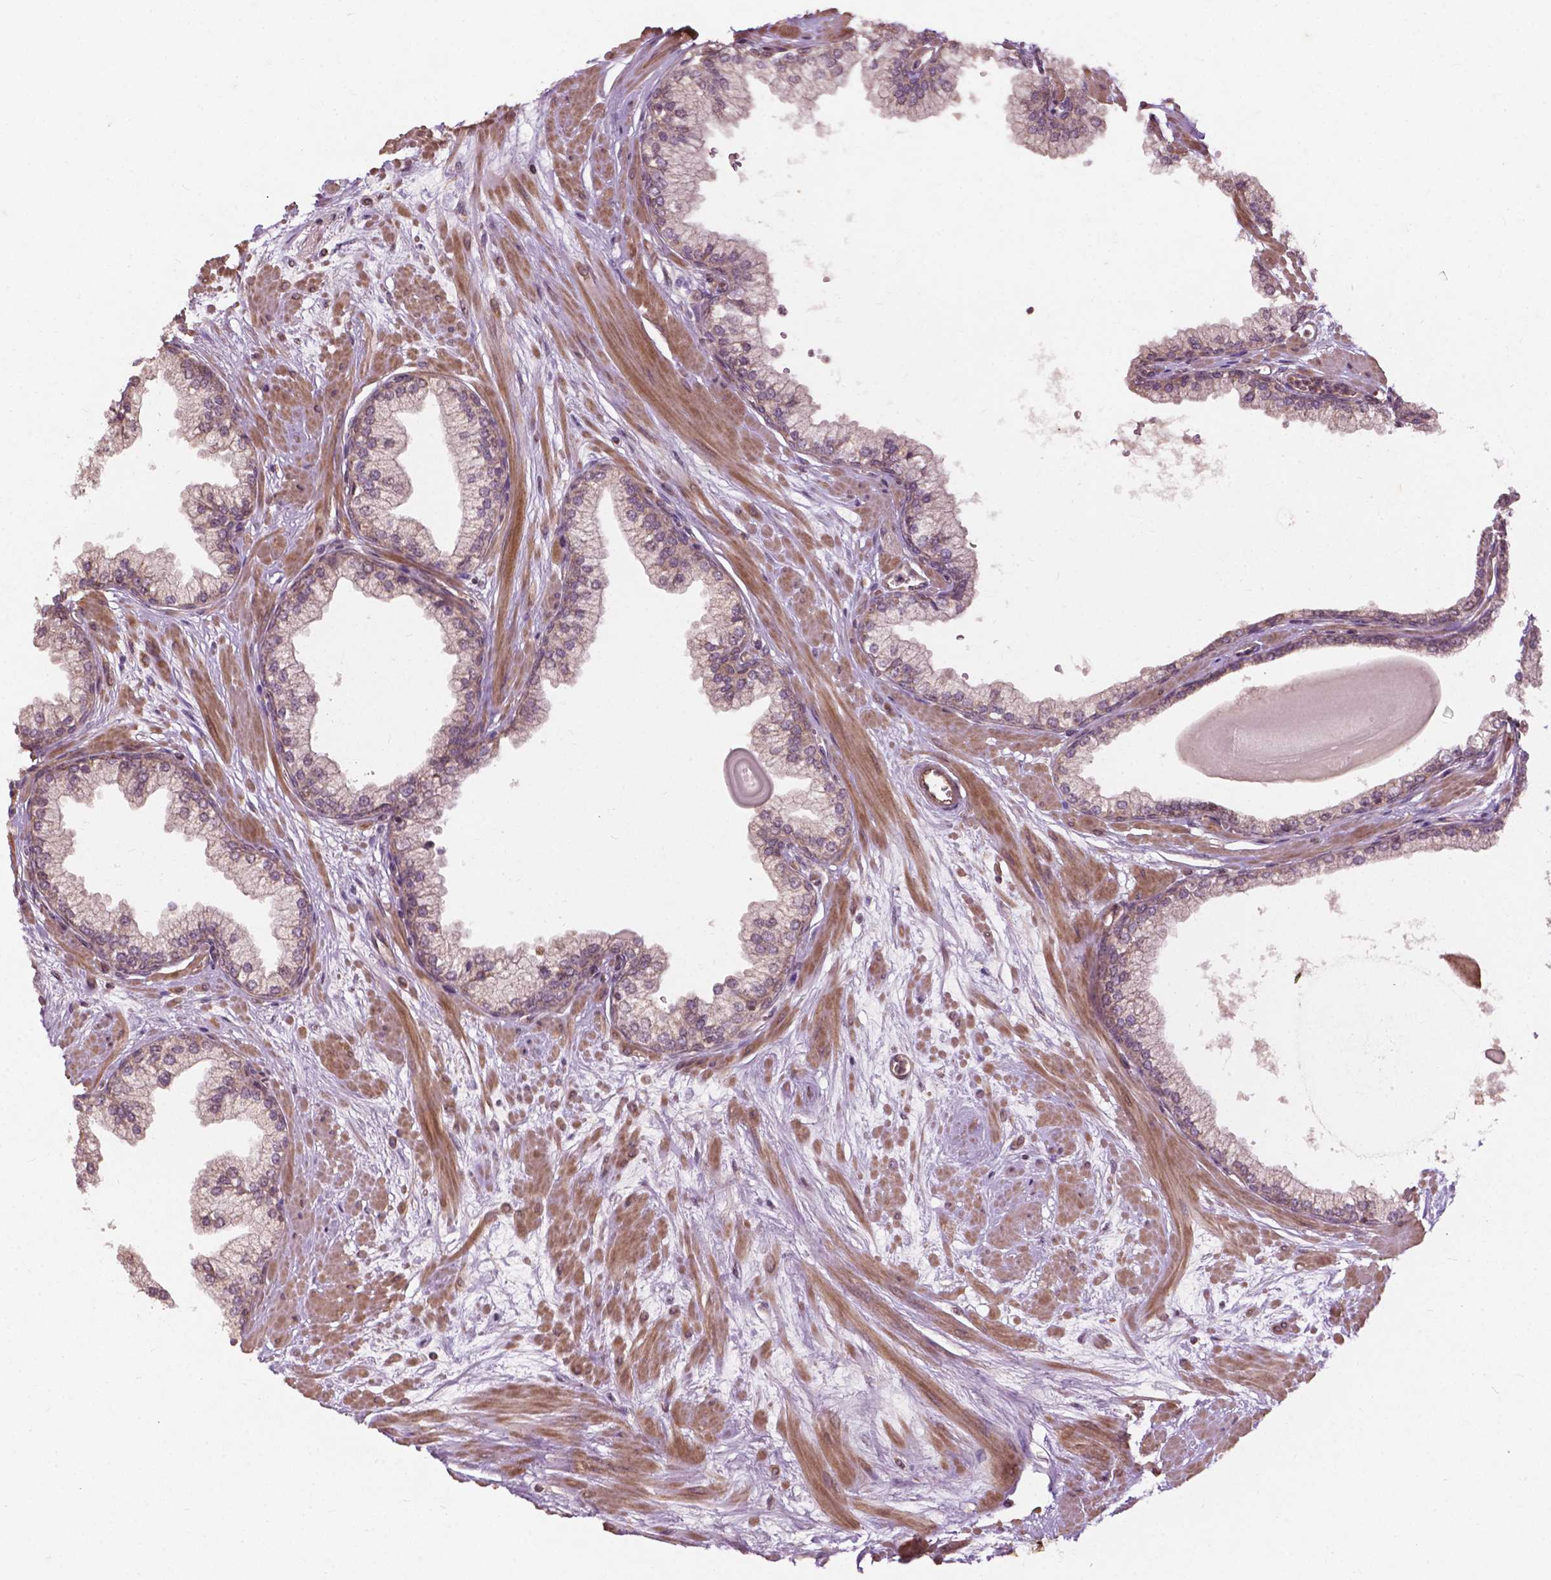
{"staining": {"intensity": "moderate", "quantity": "25%-75%", "location": "cytoplasmic/membranous"}, "tissue": "prostate", "cell_type": "Glandular cells", "image_type": "normal", "snomed": [{"axis": "morphology", "description": "Normal tissue, NOS"}, {"axis": "topography", "description": "Prostate"}, {"axis": "topography", "description": "Peripheral nerve tissue"}], "caption": "High-magnification brightfield microscopy of normal prostate stained with DAB (3,3'-diaminobenzidine) (brown) and counterstained with hematoxylin (blue). glandular cells exhibit moderate cytoplasmic/membranous positivity is appreciated in about25%-75% of cells. Using DAB (3,3'-diaminobenzidine) (brown) and hematoxylin (blue) stains, captured at high magnification using brightfield microscopy.", "gene": "CDC42BPA", "patient": {"sex": "male", "age": 61}}